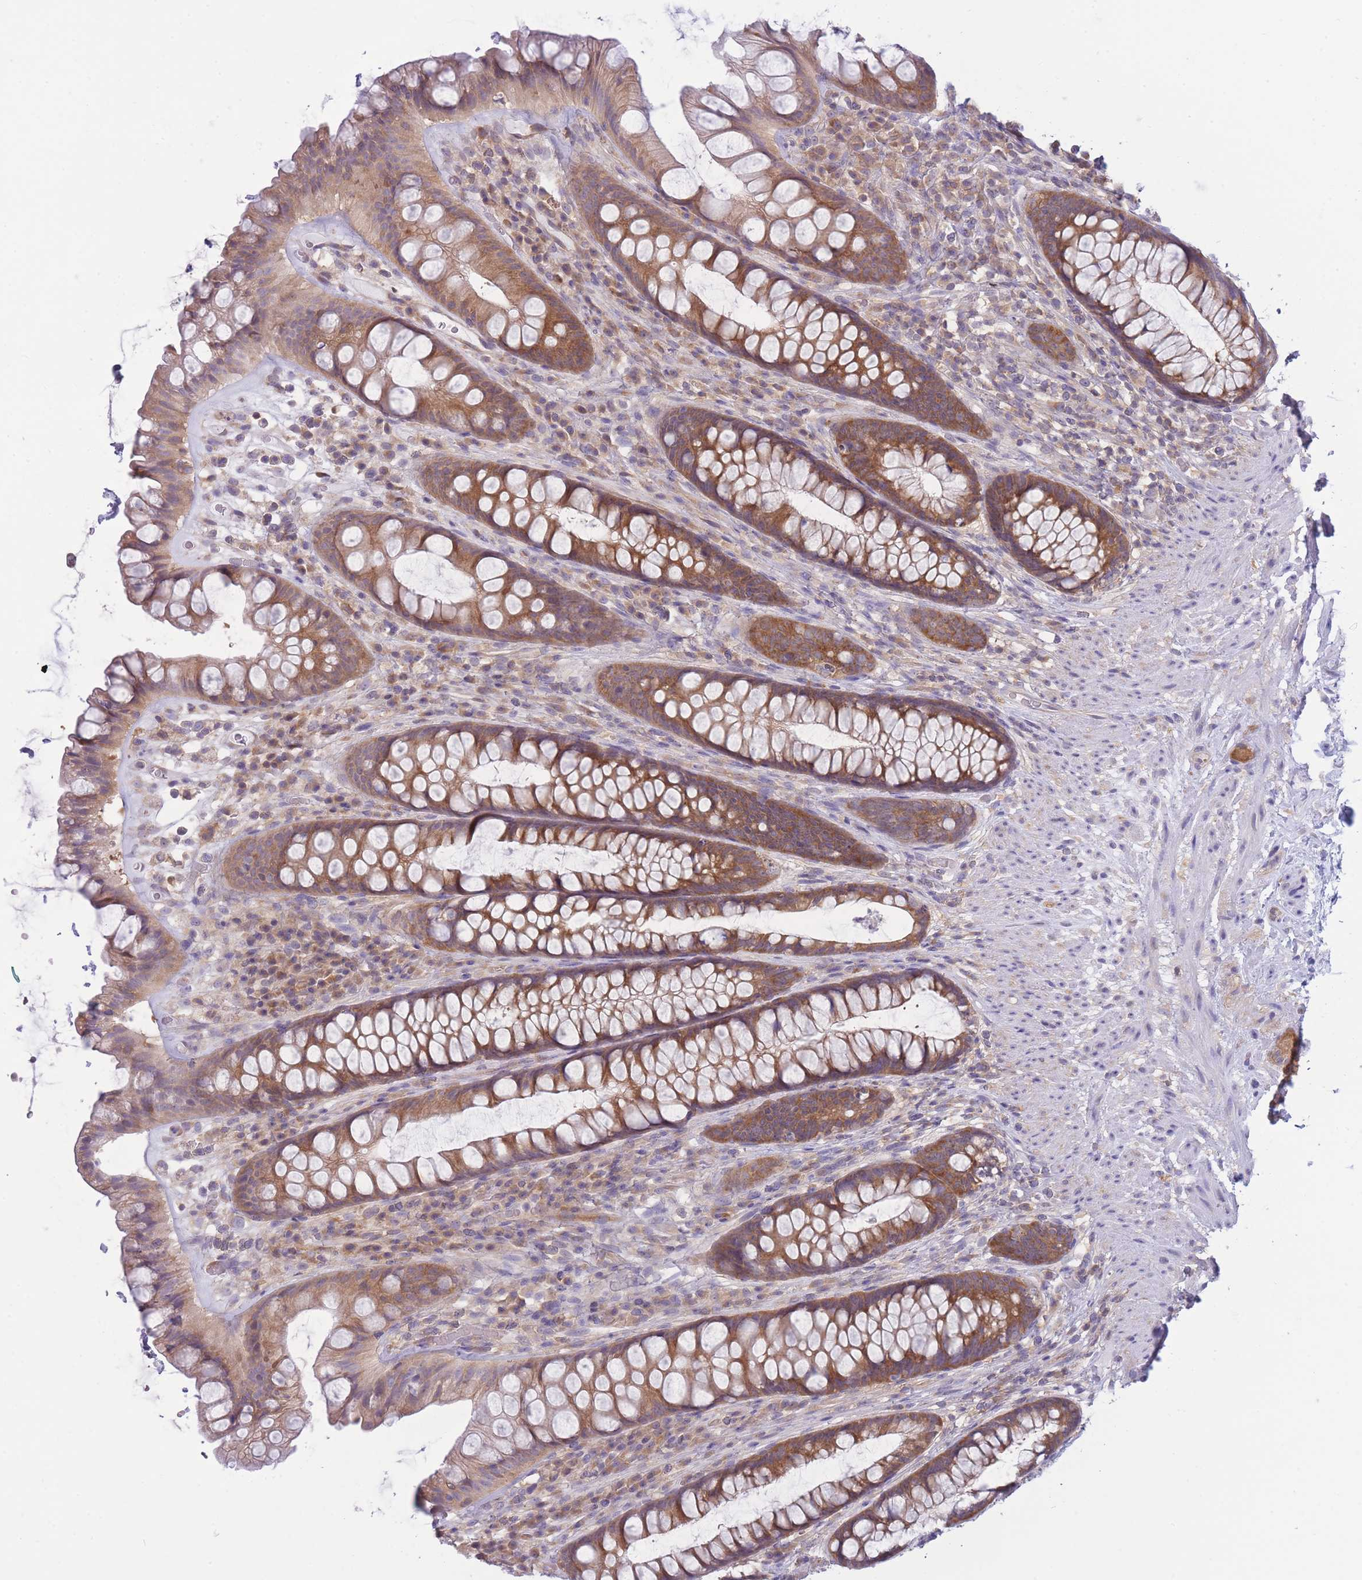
{"staining": {"intensity": "moderate", "quantity": ">75%", "location": "cytoplasmic/membranous"}, "tissue": "rectum", "cell_type": "Glandular cells", "image_type": "normal", "snomed": [{"axis": "morphology", "description": "Normal tissue, NOS"}, {"axis": "topography", "description": "Rectum"}], "caption": "Protein staining by immunohistochemistry (IHC) reveals moderate cytoplasmic/membranous staining in approximately >75% of glandular cells in unremarkable rectum.", "gene": "PFDN6", "patient": {"sex": "male", "age": 74}}